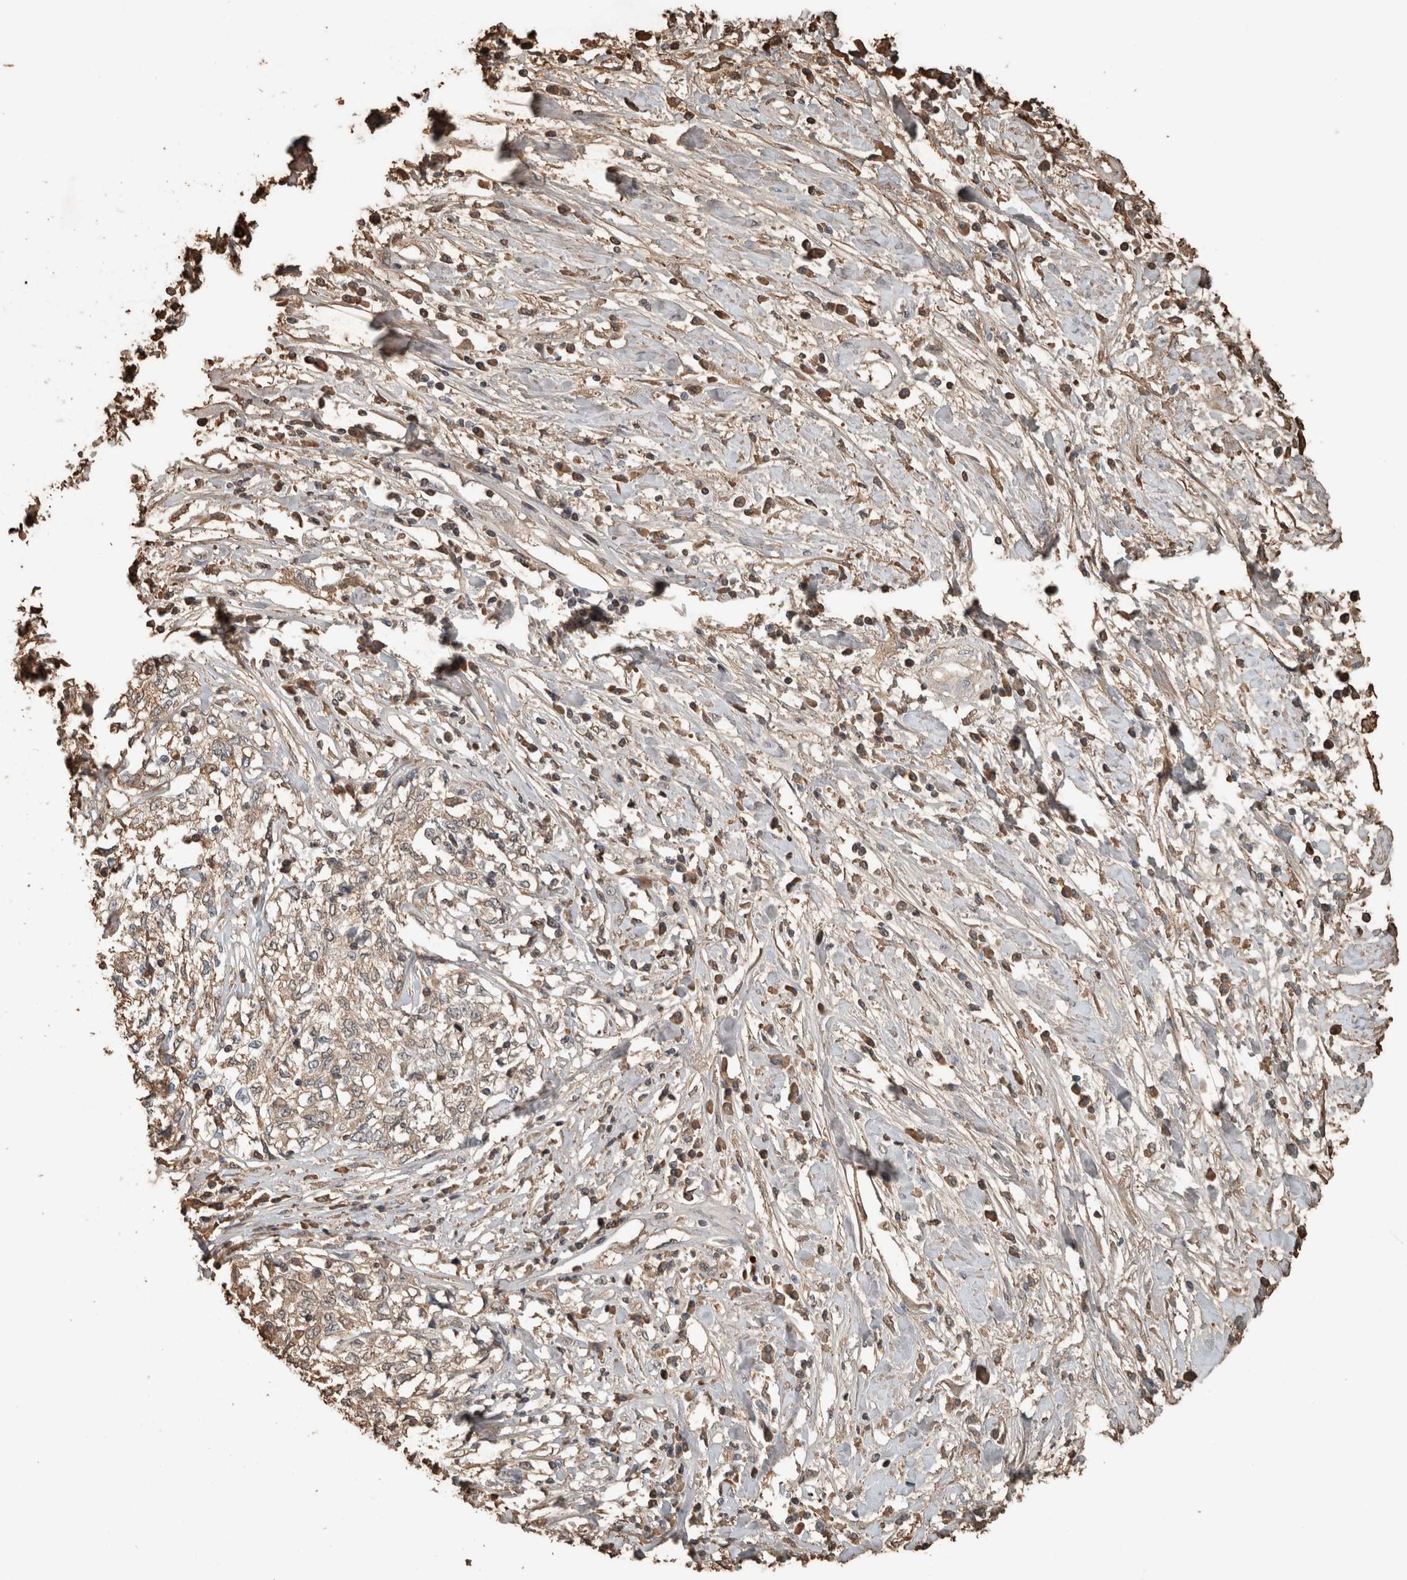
{"staining": {"intensity": "weak", "quantity": ">75%", "location": "cytoplasmic/membranous"}, "tissue": "cervical cancer", "cell_type": "Tumor cells", "image_type": "cancer", "snomed": [{"axis": "morphology", "description": "Squamous cell carcinoma, NOS"}, {"axis": "topography", "description": "Cervix"}], "caption": "IHC of cervical cancer reveals low levels of weak cytoplasmic/membranous positivity in approximately >75% of tumor cells.", "gene": "USP34", "patient": {"sex": "female", "age": 57}}